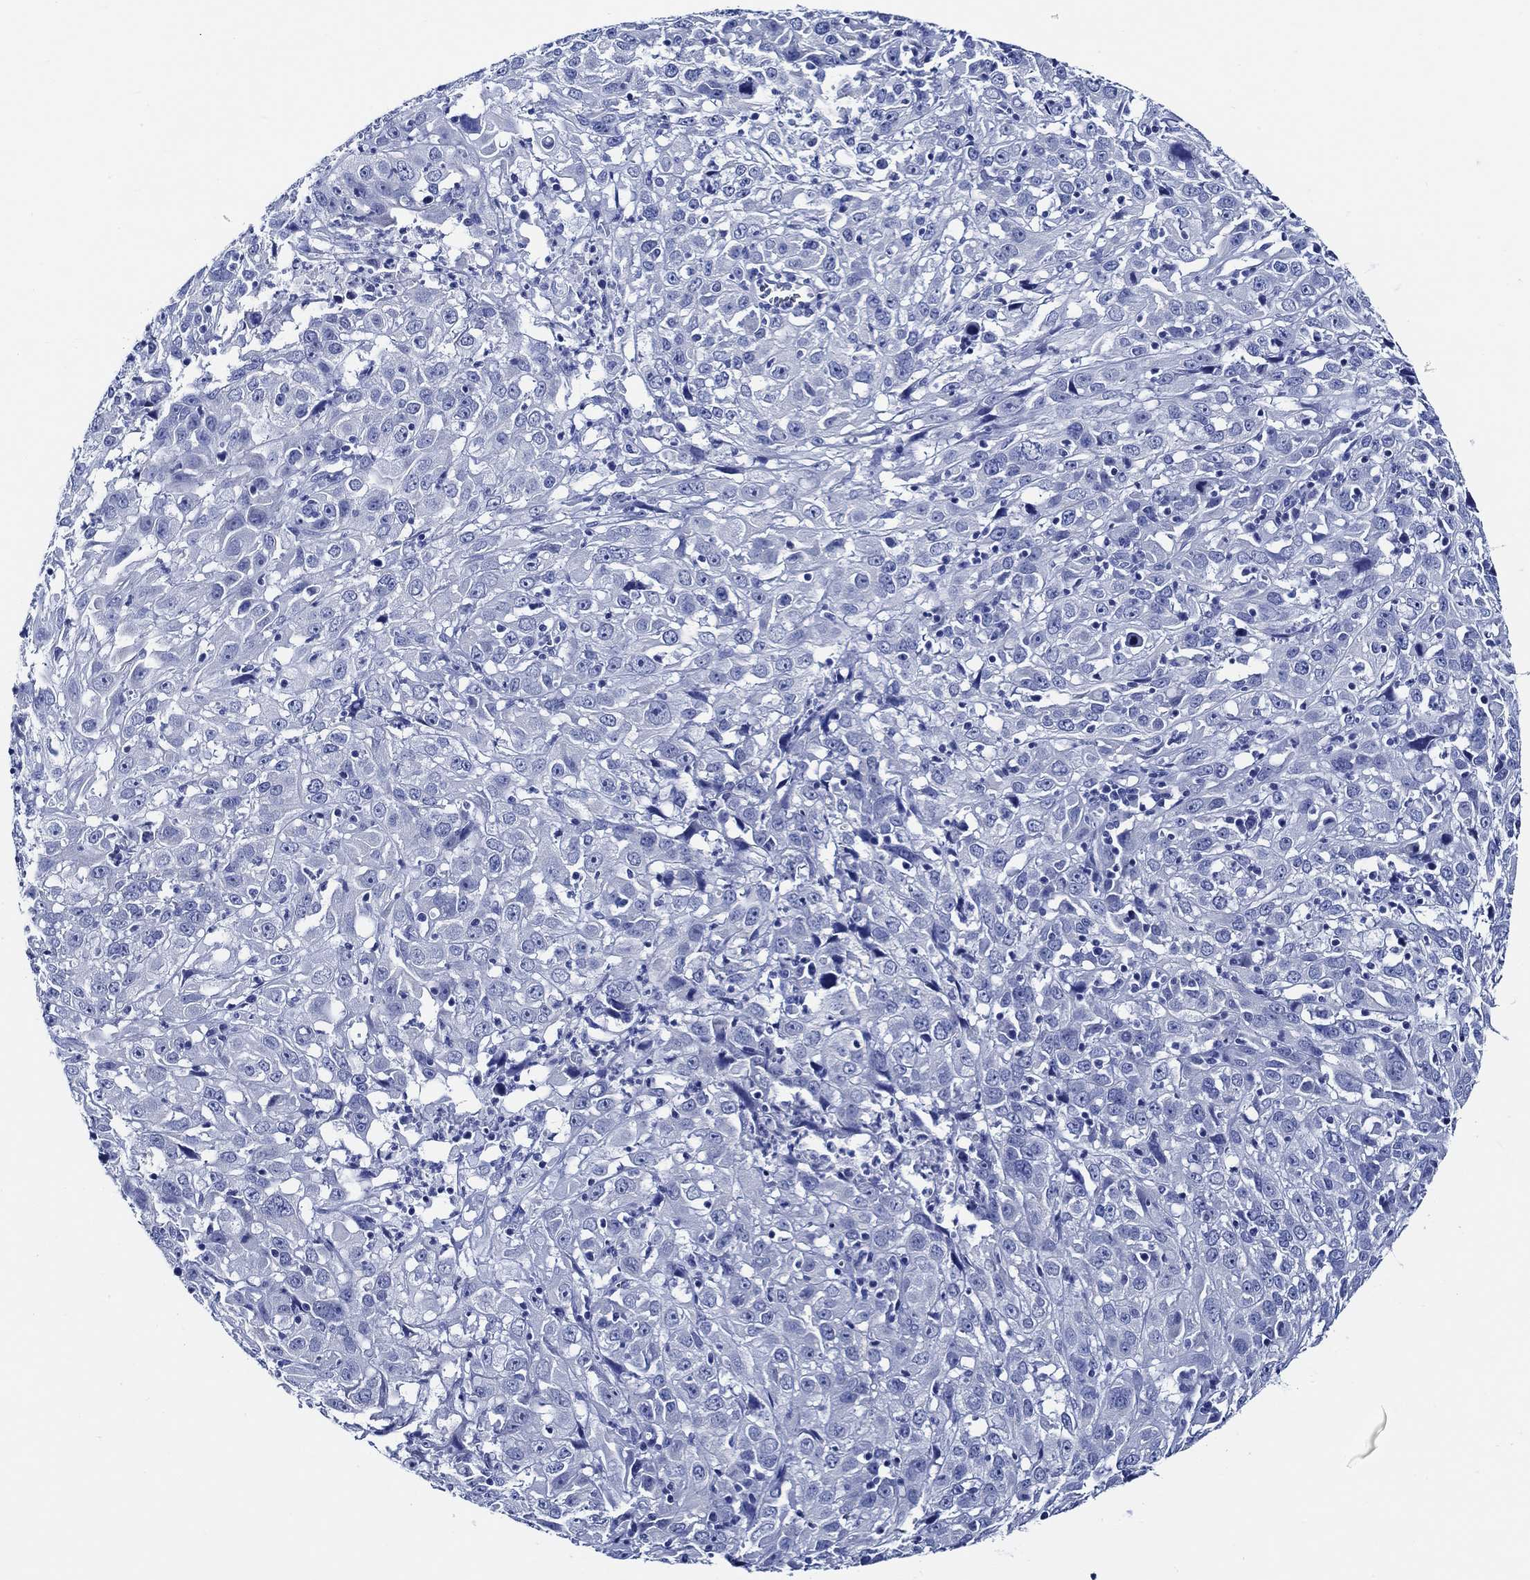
{"staining": {"intensity": "negative", "quantity": "none", "location": "none"}, "tissue": "cervical cancer", "cell_type": "Tumor cells", "image_type": "cancer", "snomed": [{"axis": "morphology", "description": "Squamous cell carcinoma, NOS"}, {"axis": "topography", "description": "Cervix"}], "caption": "This micrograph is of cervical cancer stained with IHC to label a protein in brown with the nuclei are counter-stained blue. There is no staining in tumor cells. Nuclei are stained in blue.", "gene": "WDR62", "patient": {"sex": "female", "age": 32}}